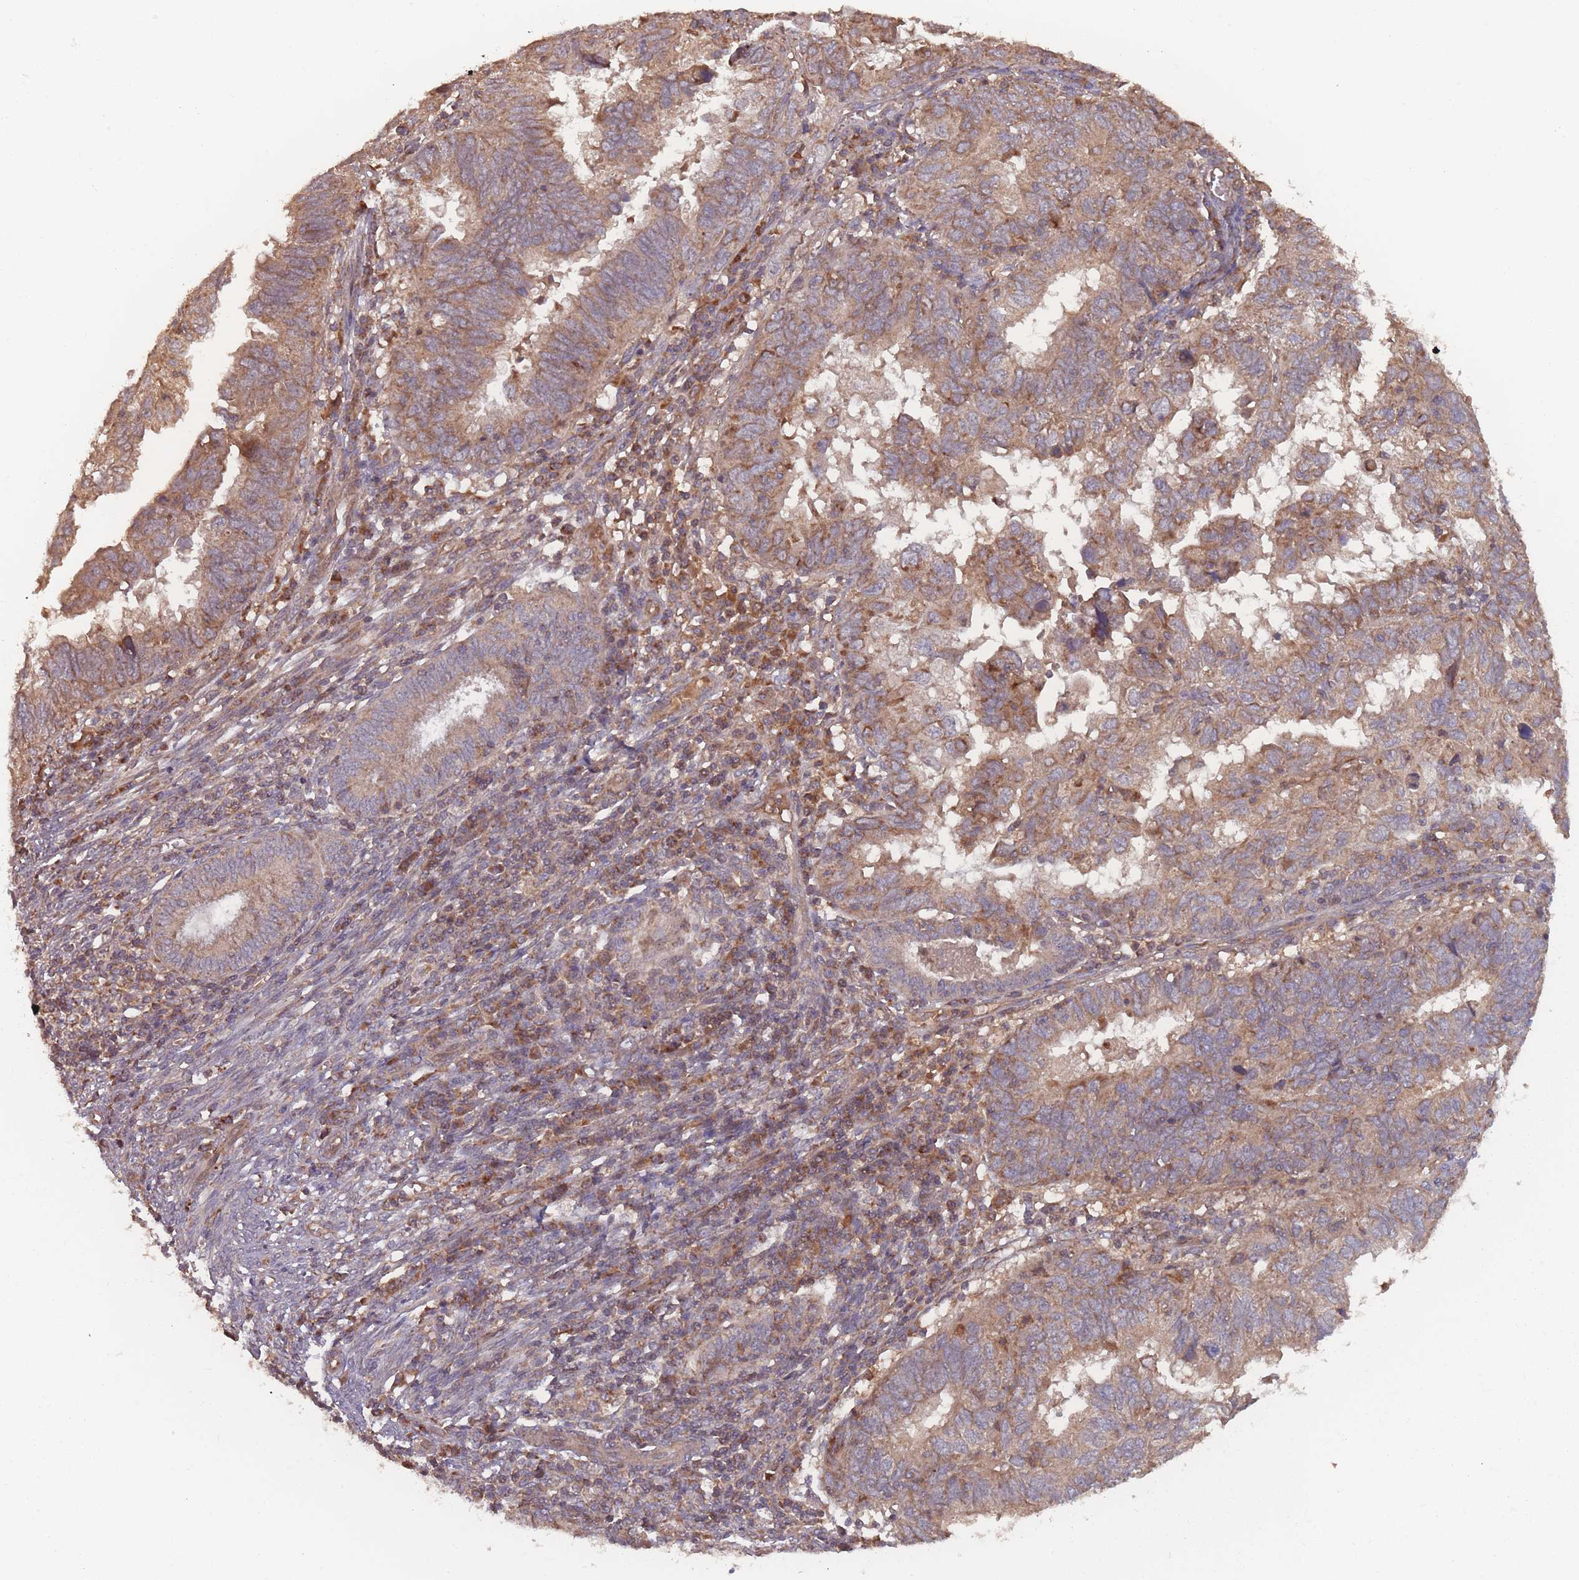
{"staining": {"intensity": "moderate", "quantity": ">75%", "location": "cytoplasmic/membranous"}, "tissue": "endometrial cancer", "cell_type": "Tumor cells", "image_type": "cancer", "snomed": [{"axis": "morphology", "description": "Adenocarcinoma, NOS"}, {"axis": "topography", "description": "Uterus"}], "caption": "This photomicrograph exhibits IHC staining of endometrial cancer (adenocarcinoma), with medium moderate cytoplasmic/membranous positivity in approximately >75% of tumor cells.", "gene": "ATP5MG", "patient": {"sex": "female", "age": 77}}